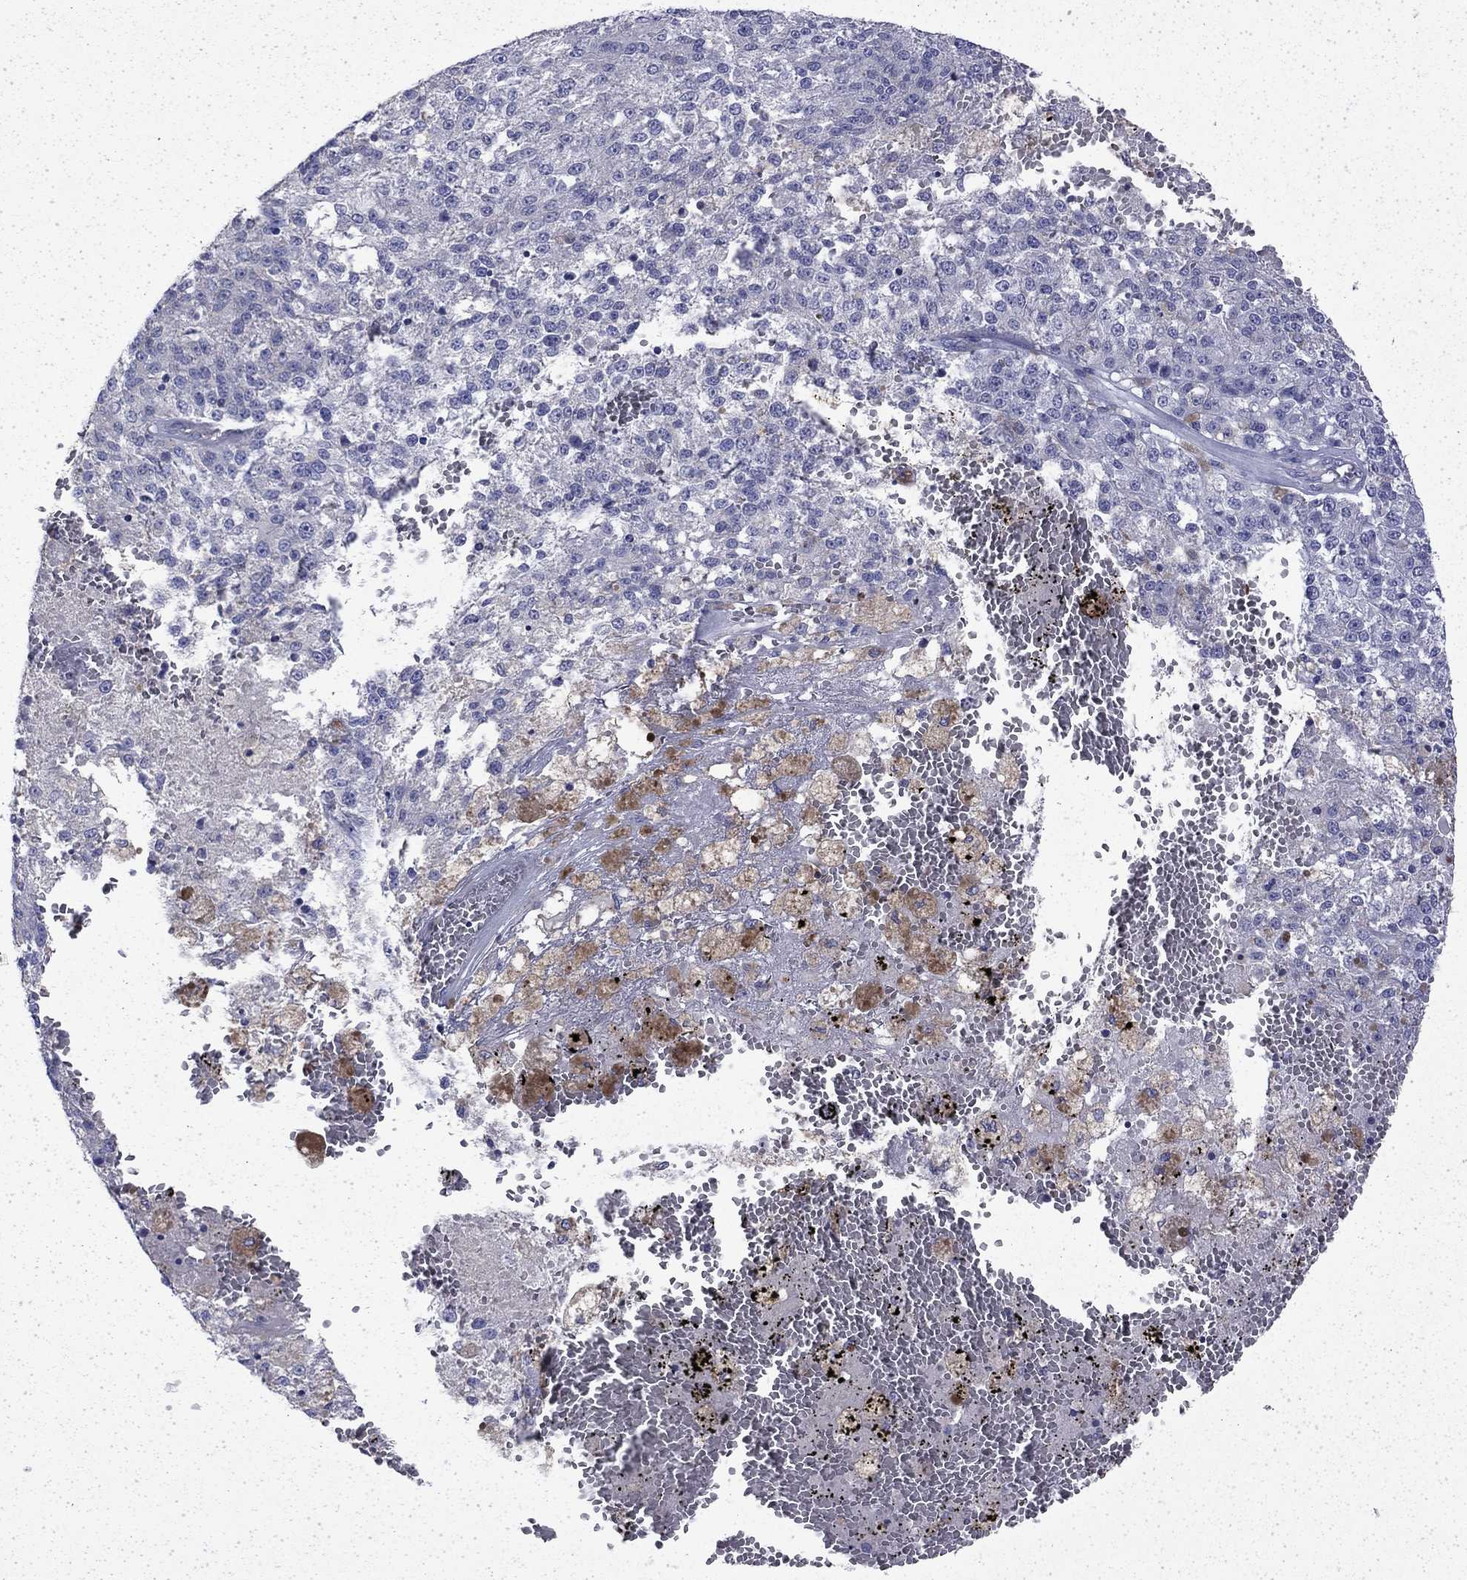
{"staining": {"intensity": "negative", "quantity": "none", "location": "none"}, "tissue": "melanoma", "cell_type": "Tumor cells", "image_type": "cancer", "snomed": [{"axis": "morphology", "description": "Malignant melanoma, Metastatic site"}, {"axis": "topography", "description": "Lymph node"}], "caption": "Tumor cells show no significant staining in melanoma. The staining is performed using DAB (3,3'-diaminobenzidine) brown chromogen with nuclei counter-stained in using hematoxylin.", "gene": "DTNA", "patient": {"sex": "female", "age": 64}}